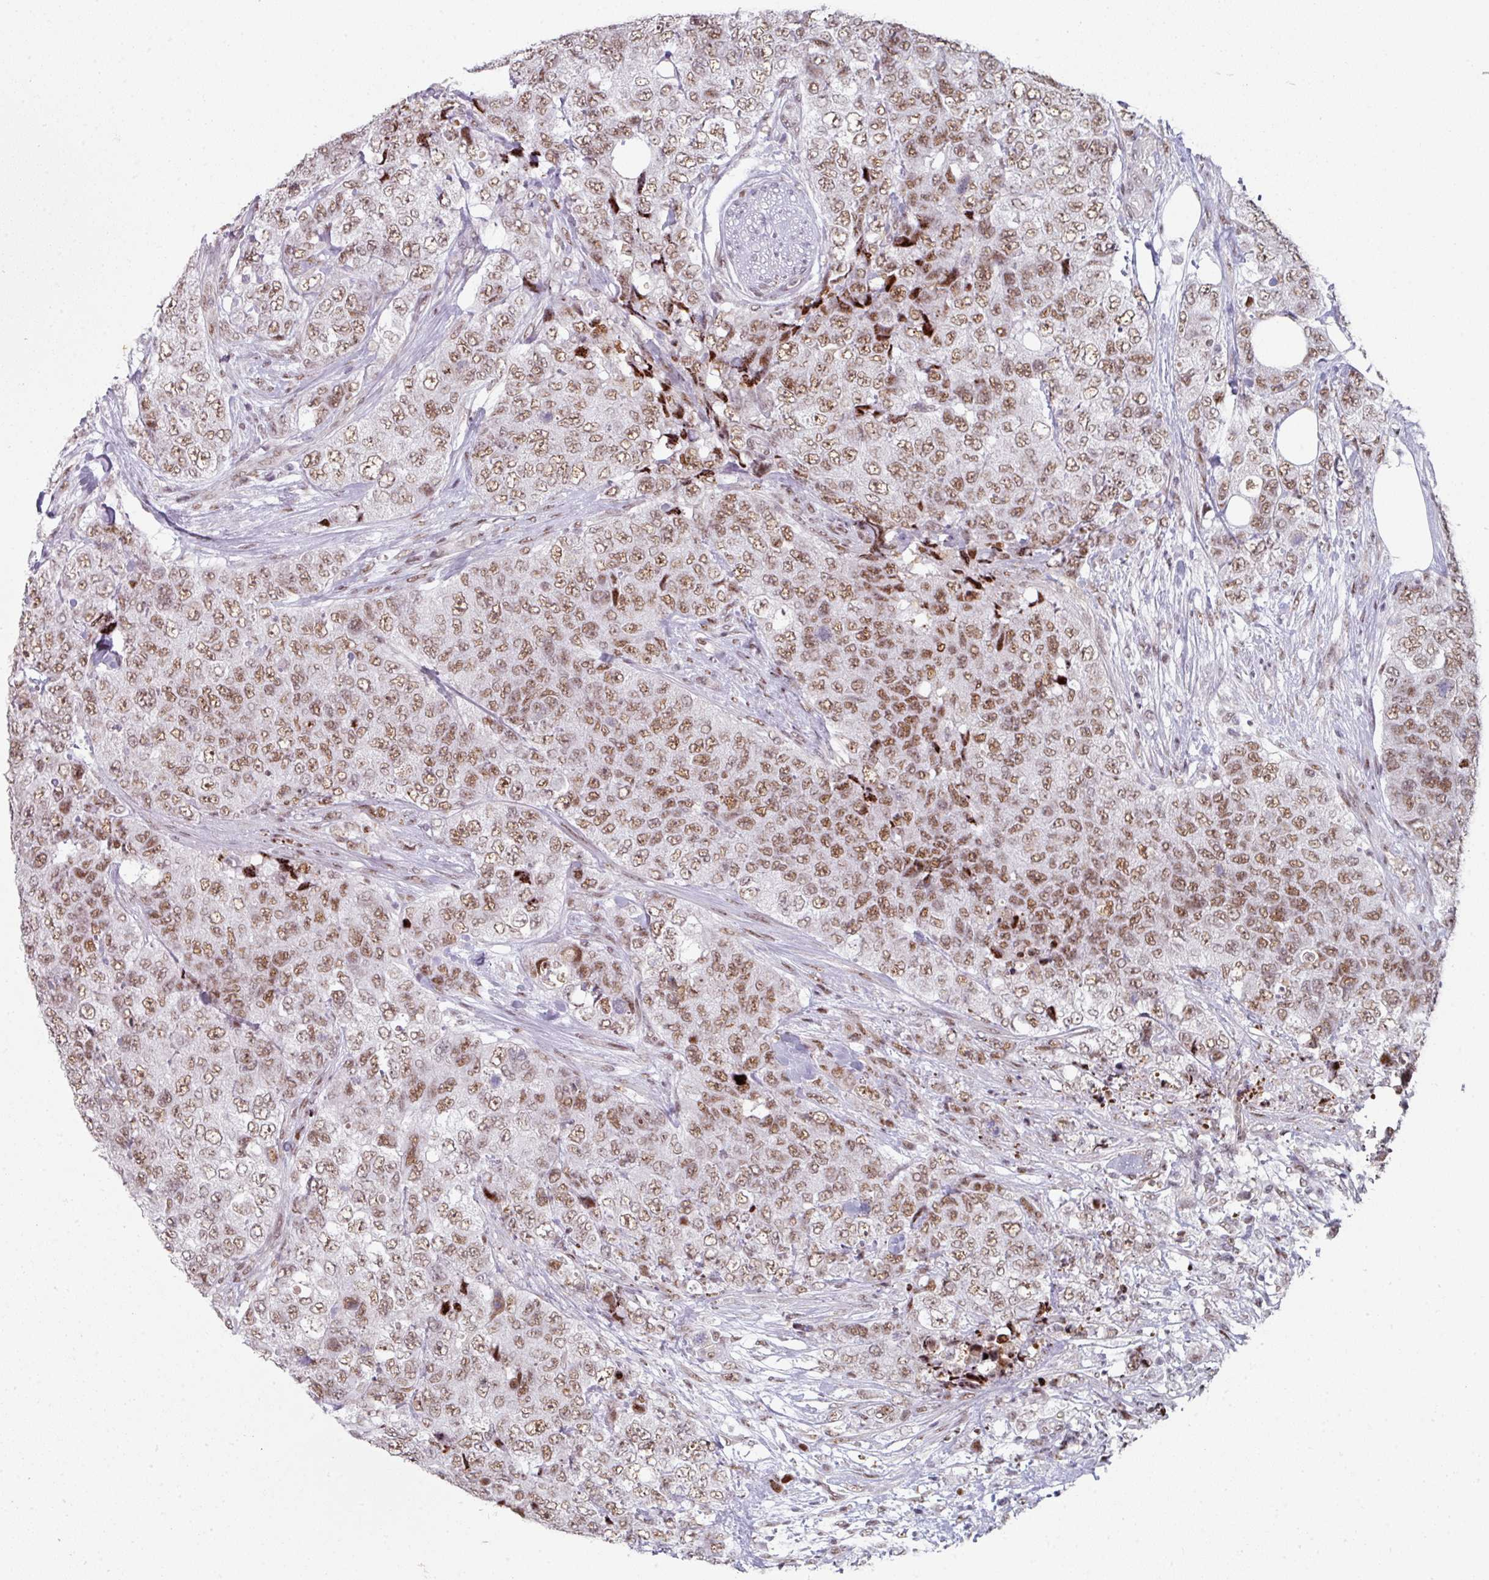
{"staining": {"intensity": "moderate", "quantity": ">75%", "location": "nuclear"}, "tissue": "urothelial cancer", "cell_type": "Tumor cells", "image_type": "cancer", "snomed": [{"axis": "morphology", "description": "Urothelial carcinoma, High grade"}, {"axis": "topography", "description": "Urinary bladder"}], "caption": "Moderate nuclear protein positivity is present in approximately >75% of tumor cells in urothelial cancer.", "gene": "SF3B5", "patient": {"sex": "female", "age": 78}}